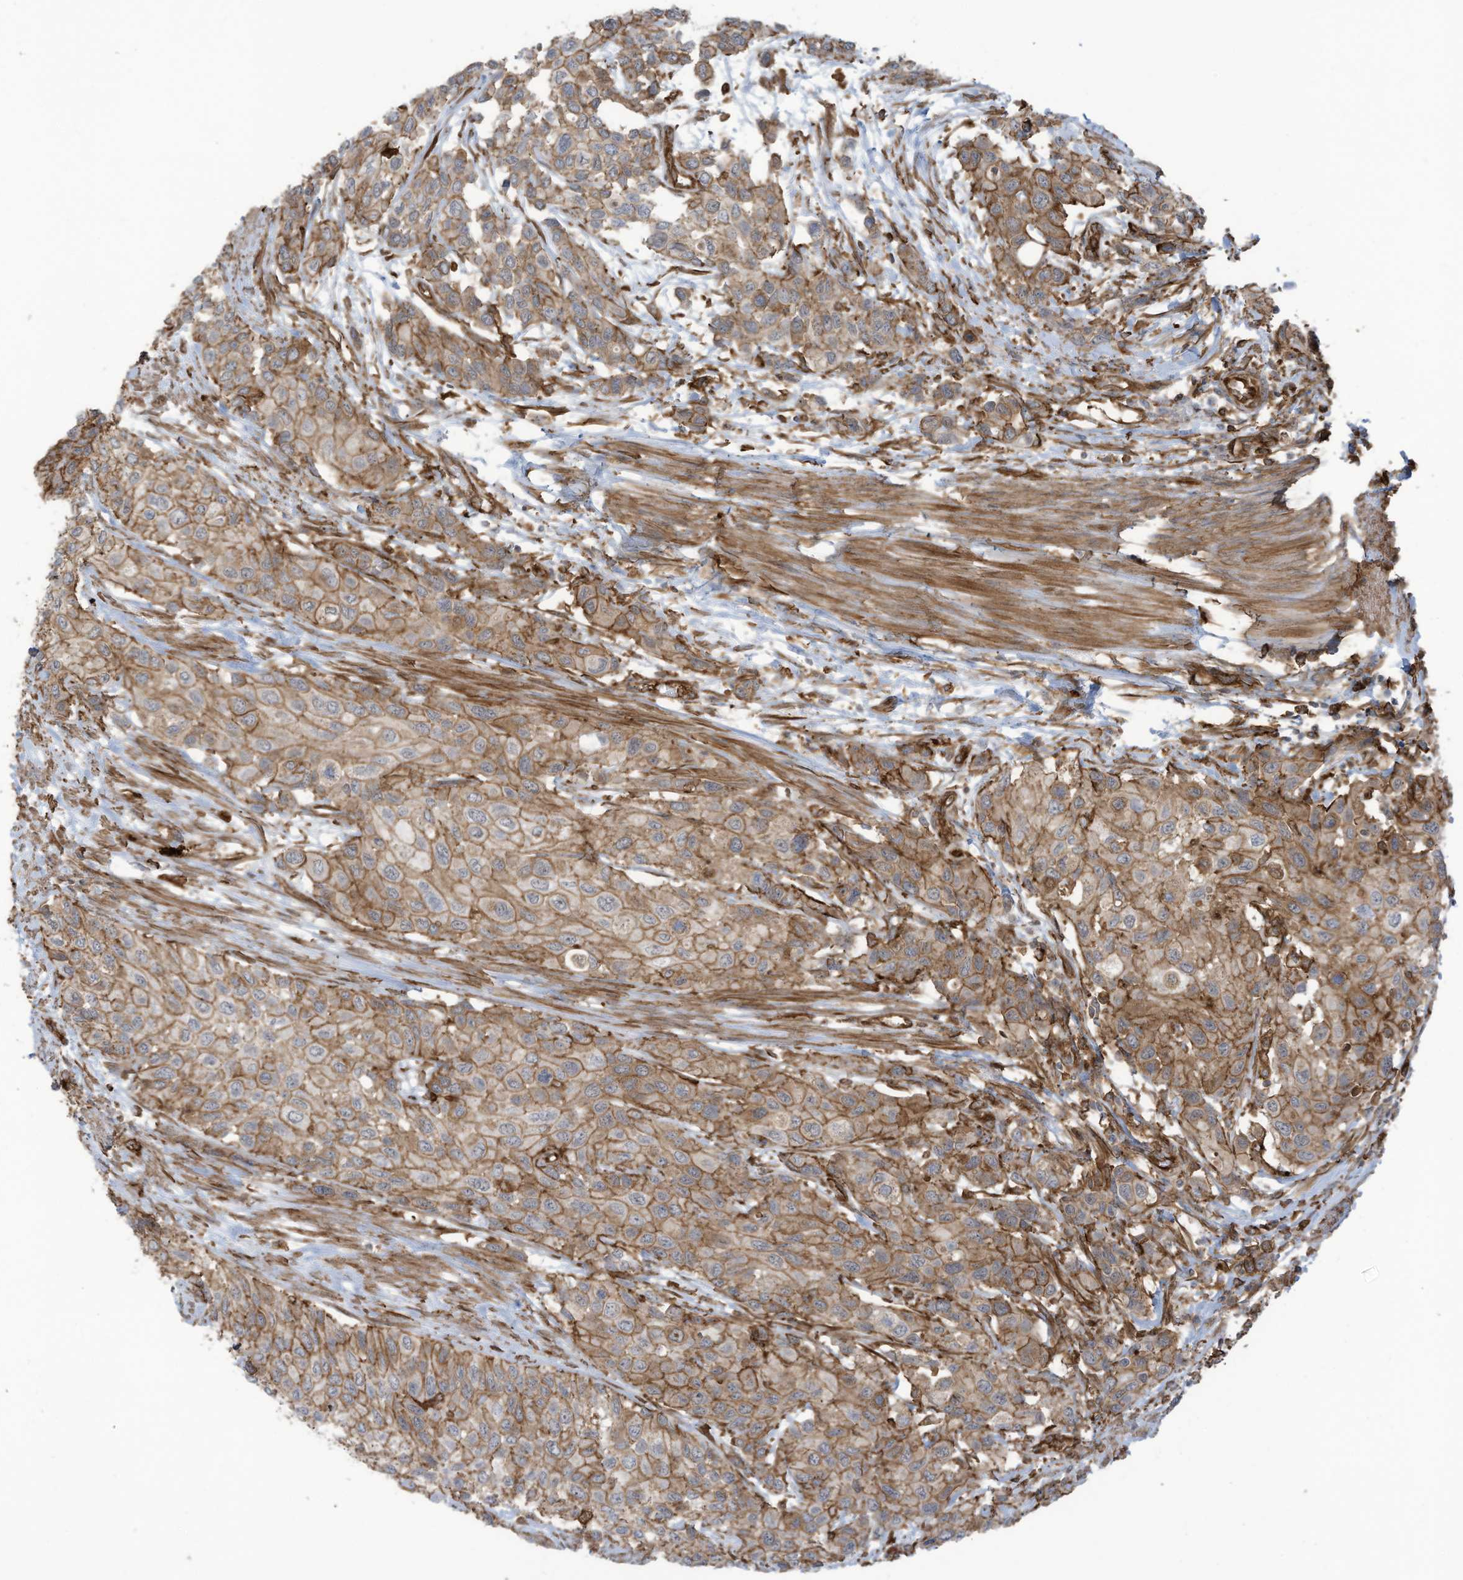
{"staining": {"intensity": "moderate", "quantity": ">75%", "location": "cytoplasmic/membranous"}, "tissue": "urothelial cancer", "cell_type": "Tumor cells", "image_type": "cancer", "snomed": [{"axis": "morphology", "description": "Normal tissue, NOS"}, {"axis": "morphology", "description": "Urothelial carcinoma, High grade"}, {"axis": "topography", "description": "Vascular tissue"}, {"axis": "topography", "description": "Urinary bladder"}], "caption": "Immunohistochemical staining of human urothelial carcinoma (high-grade) reveals medium levels of moderate cytoplasmic/membranous positivity in about >75% of tumor cells. The staining was performed using DAB, with brown indicating positive protein expression. Nuclei are stained blue with hematoxylin.", "gene": "SLC9A2", "patient": {"sex": "female", "age": 56}}